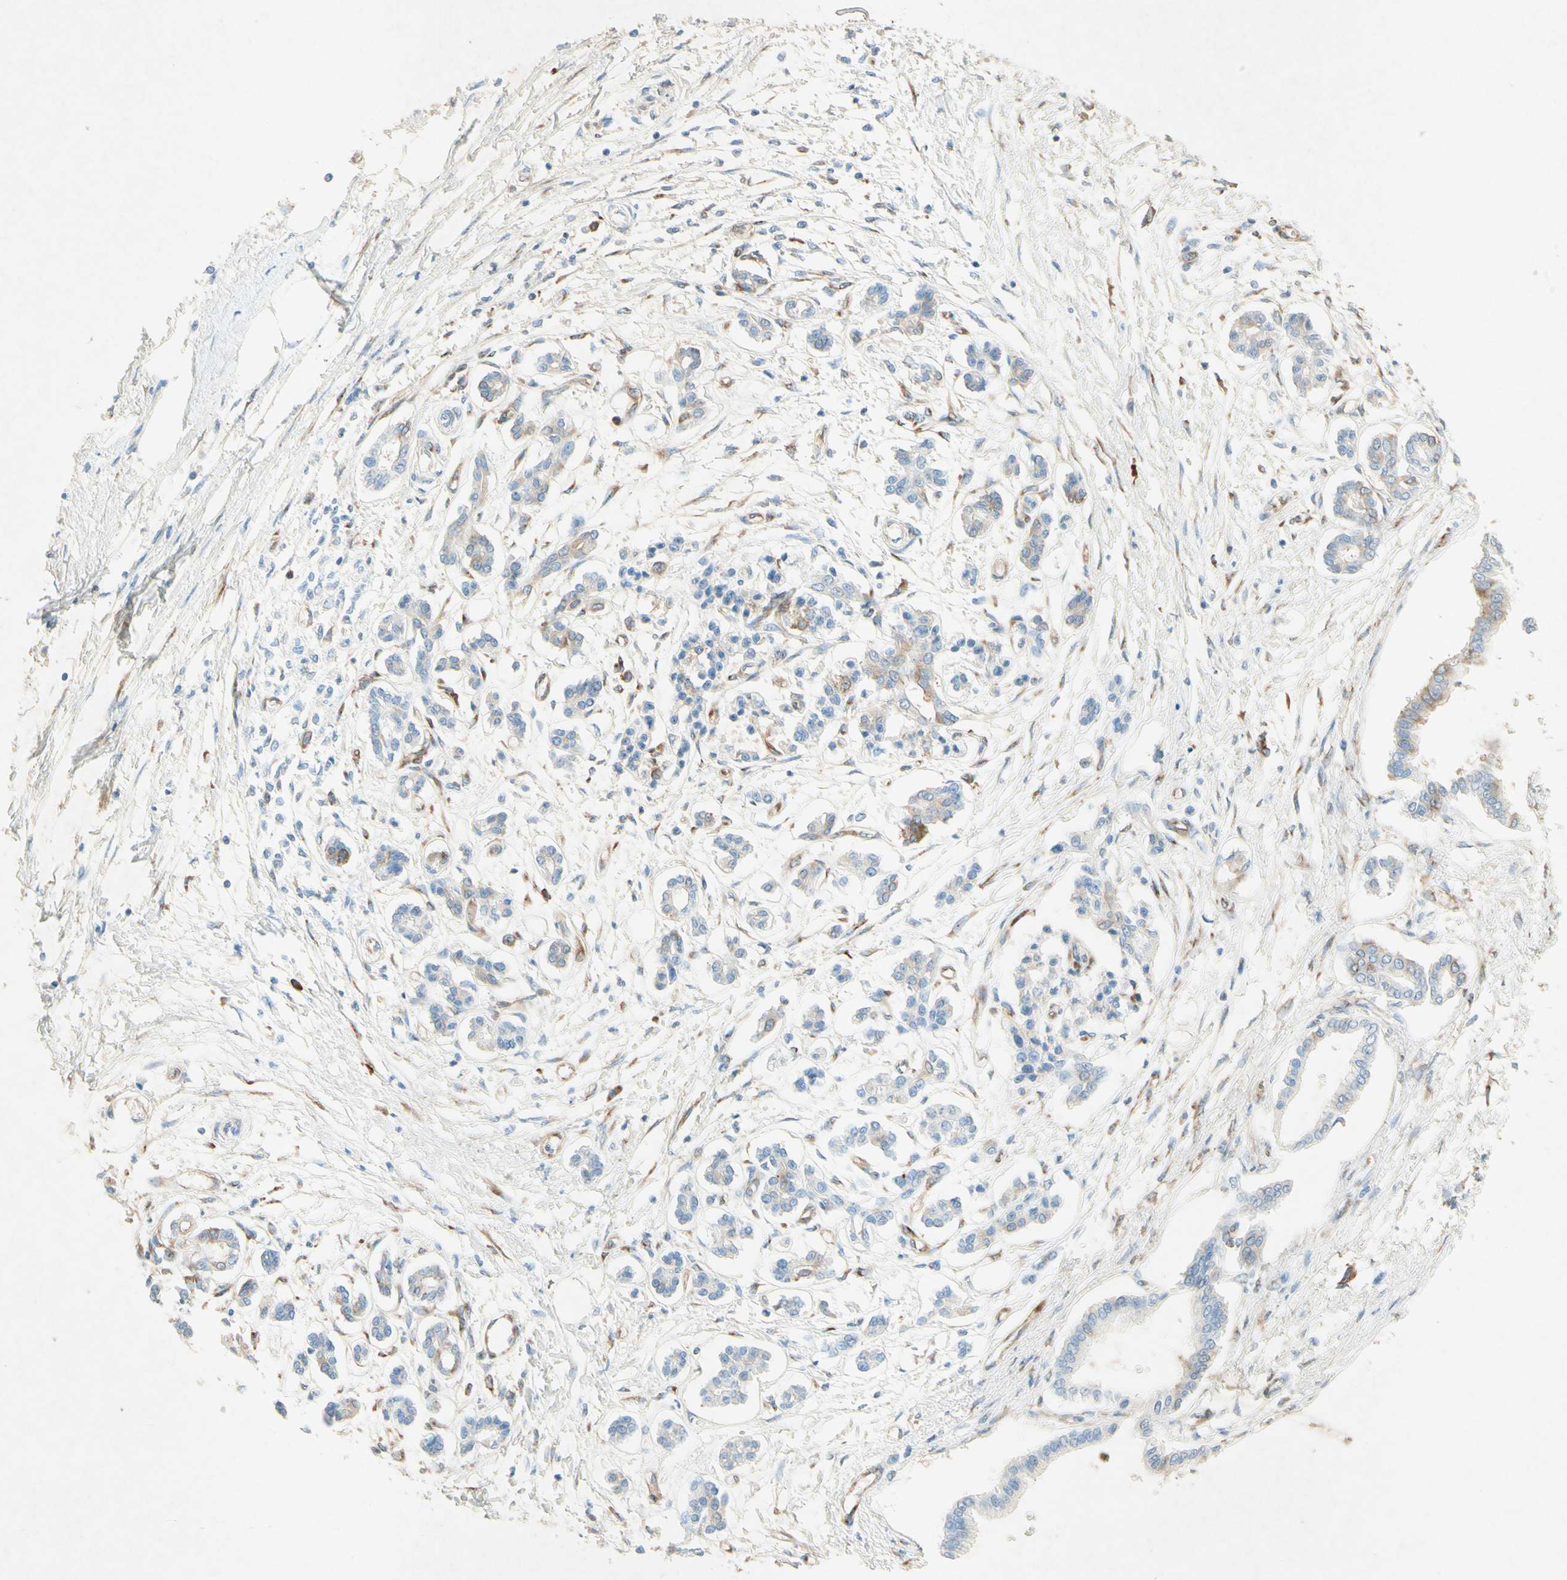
{"staining": {"intensity": "weak", "quantity": "<25%", "location": "cytoplasmic/membranous"}, "tissue": "pancreatic cancer", "cell_type": "Tumor cells", "image_type": "cancer", "snomed": [{"axis": "morphology", "description": "Adenocarcinoma, NOS"}, {"axis": "topography", "description": "Pancreas"}], "caption": "A micrograph of human pancreatic adenocarcinoma is negative for staining in tumor cells.", "gene": "PABPC1", "patient": {"sex": "male", "age": 56}}